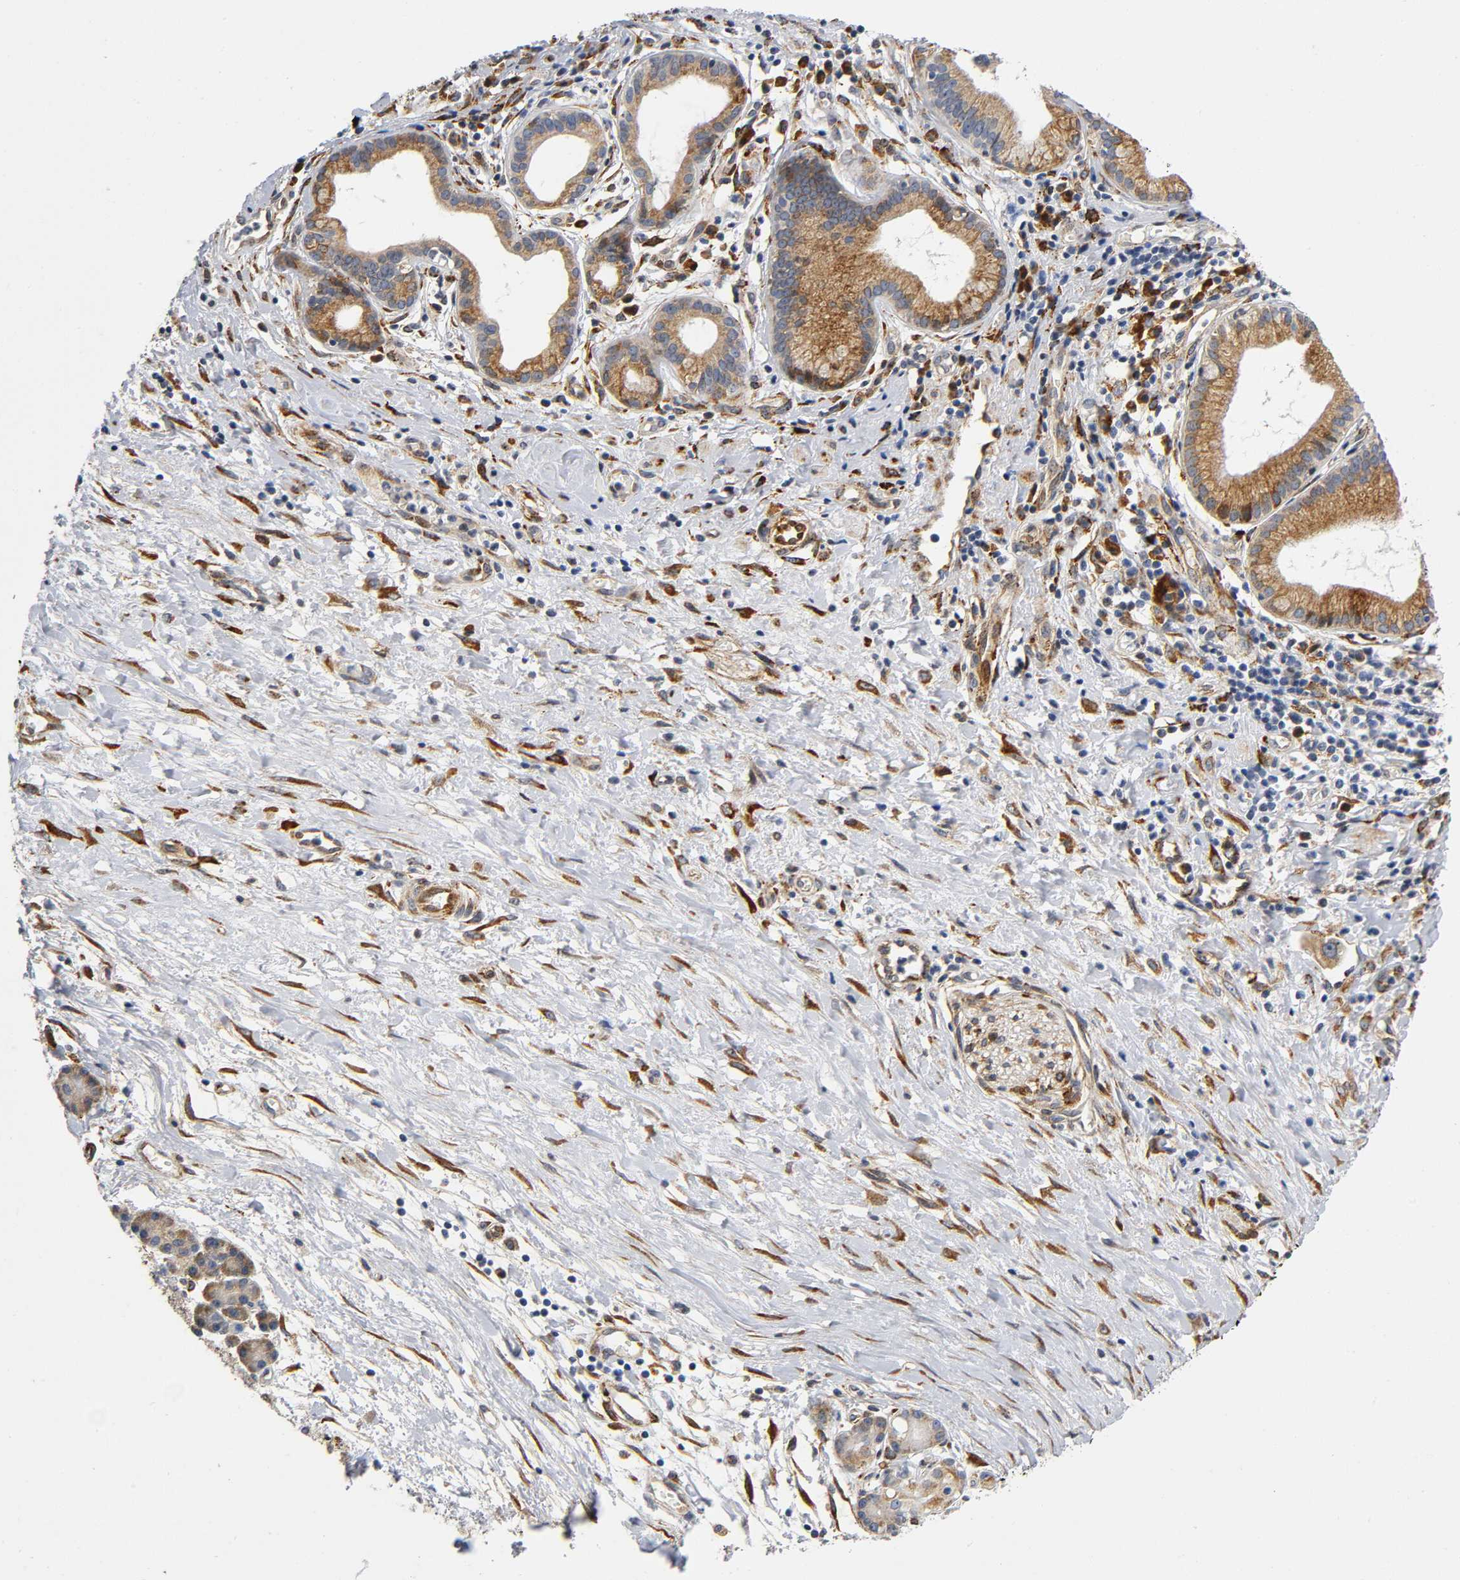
{"staining": {"intensity": "moderate", "quantity": ">75%", "location": "cytoplasmic/membranous"}, "tissue": "pancreatic cancer", "cell_type": "Tumor cells", "image_type": "cancer", "snomed": [{"axis": "morphology", "description": "Adenocarcinoma, NOS"}, {"axis": "topography", "description": "Pancreas"}], "caption": "Pancreatic adenocarcinoma stained with IHC shows moderate cytoplasmic/membranous positivity in approximately >75% of tumor cells.", "gene": "SOS2", "patient": {"sex": "female", "age": 60}}